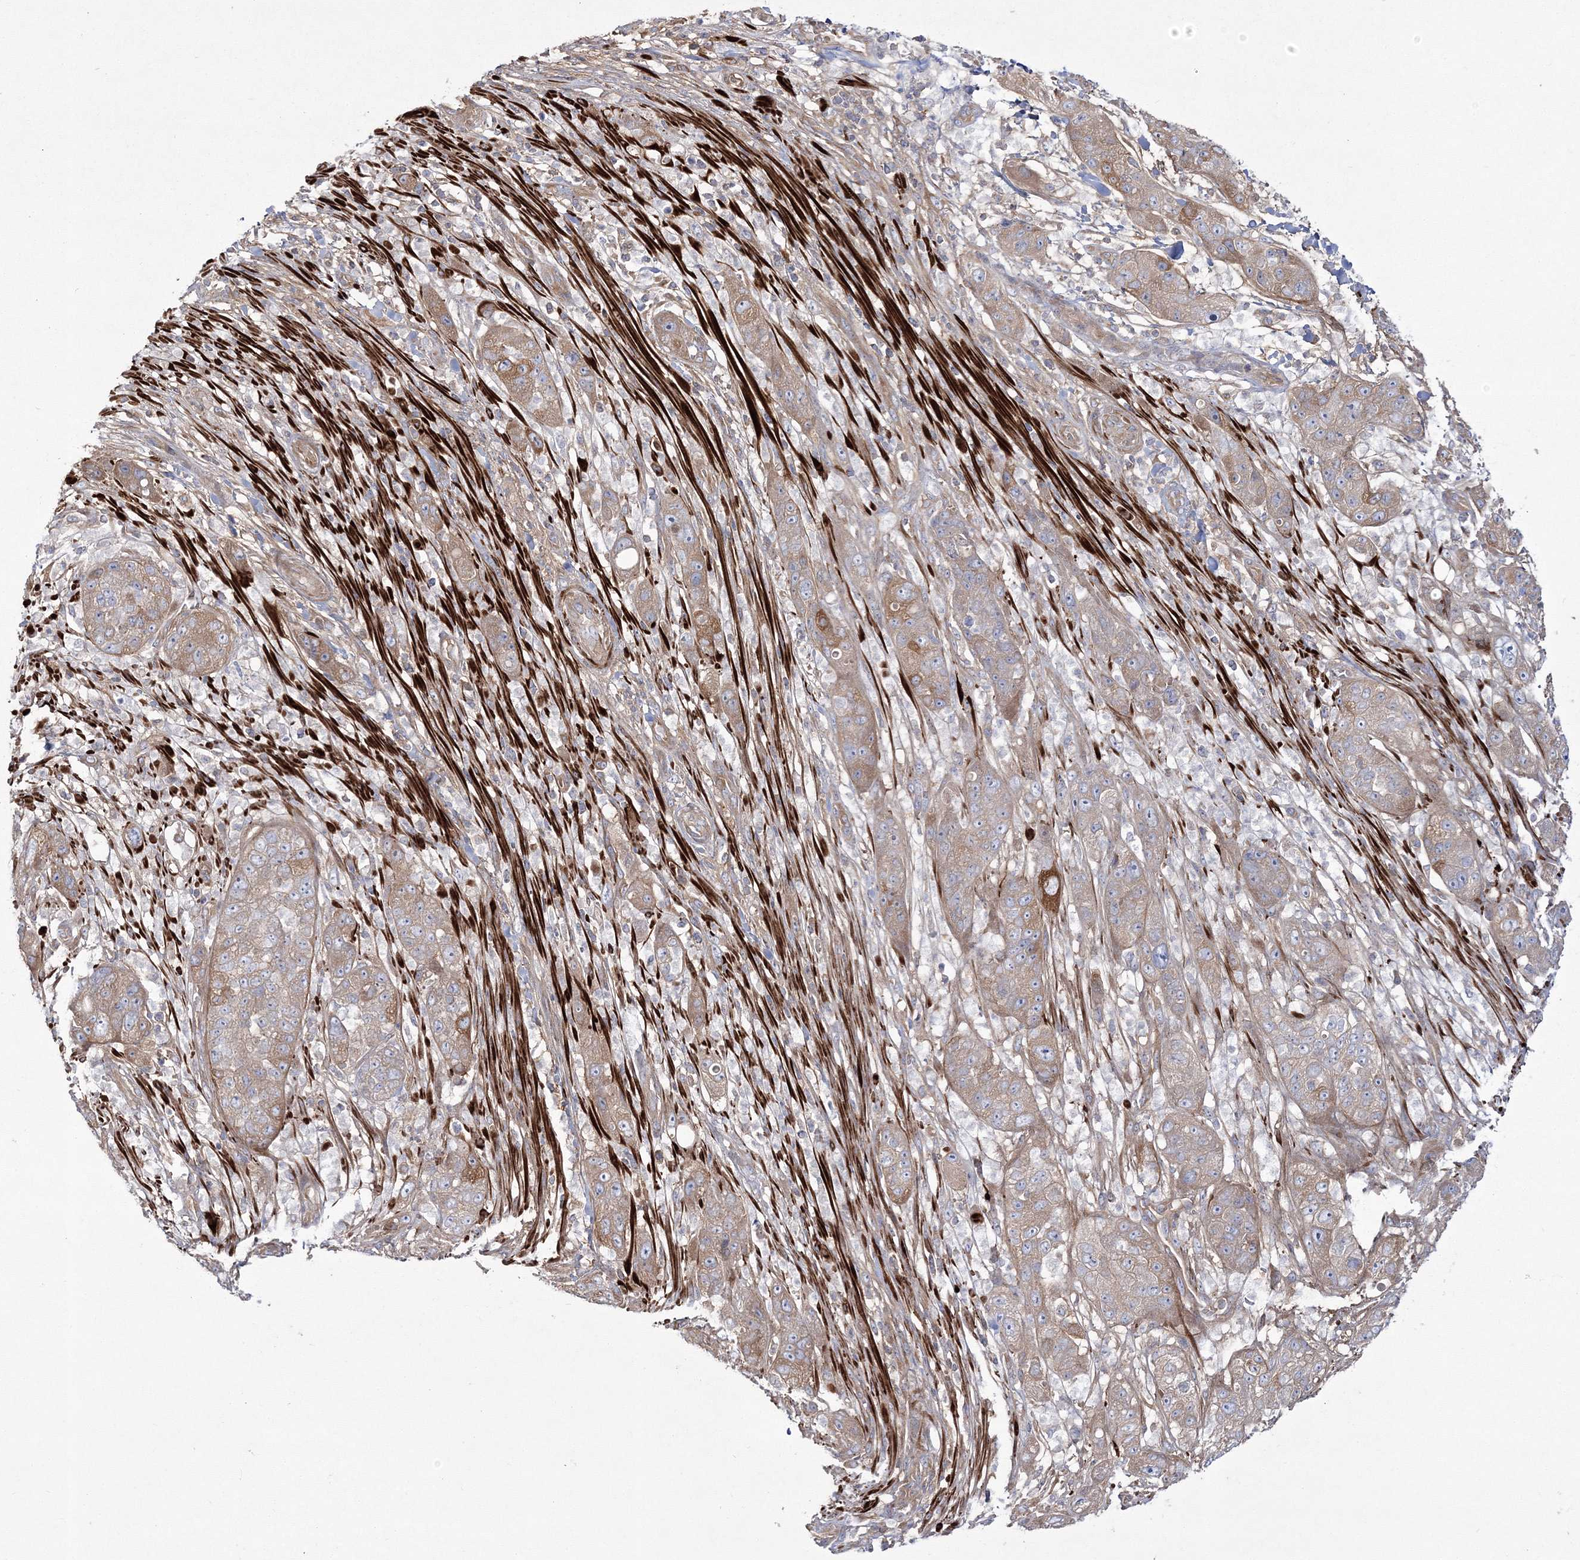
{"staining": {"intensity": "weak", "quantity": ">75%", "location": "cytoplasmic/membranous"}, "tissue": "pancreatic cancer", "cell_type": "Tumor cells", "image_type": "cancer", "snomed": [{"axis": "morphology", "description": "Adenocarcinoma, NOS"}, {"axis": "topography", "description": "Pancreas"}], "caption": "About >75% of tumor cells in pancreatic cancer (adenocarcinoma) reveal weak cytoplasmic/membranous protein positivity as visualized by brown immunohistochemical staining.", "gene": "ZSWIM6", "patient": {"sex": "female", "age": 78}}